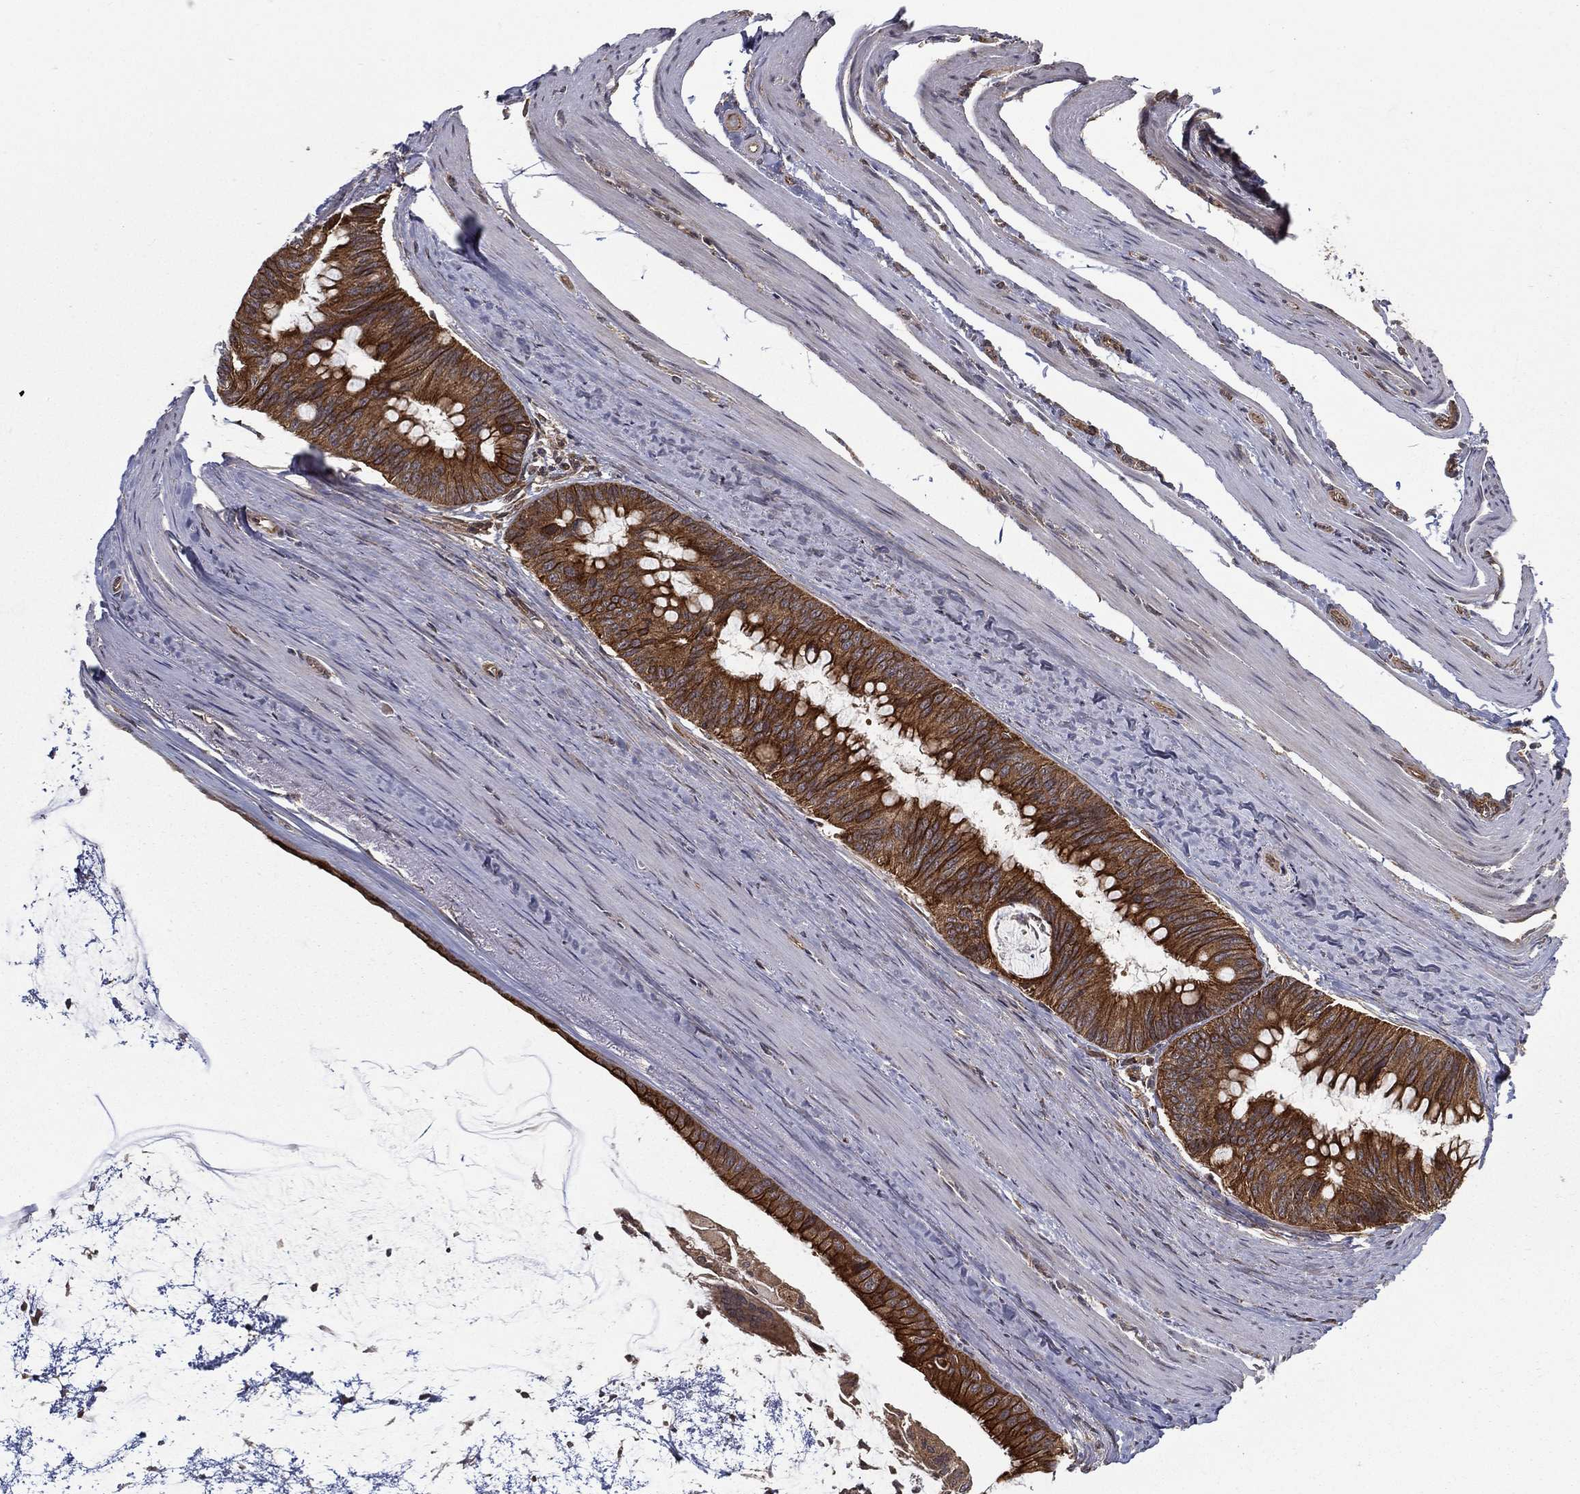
{"staining": {"intensity": "strong", "quantity": ">75%", "location": "cytoplasmic/membranous"}, "tissue": "colorectal cancer", "cell_type": "Tumor cells", "image_type": "cancer", "snomed": [{"axis": "morphology", "description": "Normal tissue, NOS"}, {"axis": "morphology", "description": "Adenocarcinoma, NOS"}, {"axis": "topography", "description": "Colon"}], "caption": "Immunohistochemical staining of human colorectal adenocarcinoma exhibits high levels of strong cytoplasmic/membranous protein staining in about >75% of tumor cells. The staining is performed using DAB (3,3'-diaminobenzidine) brown chromogen to label protein expression. The nuclei are counter-stained blue using hematoxylin.", "gene": "UACA", "patient": {"sex": "male", "age": 65}}